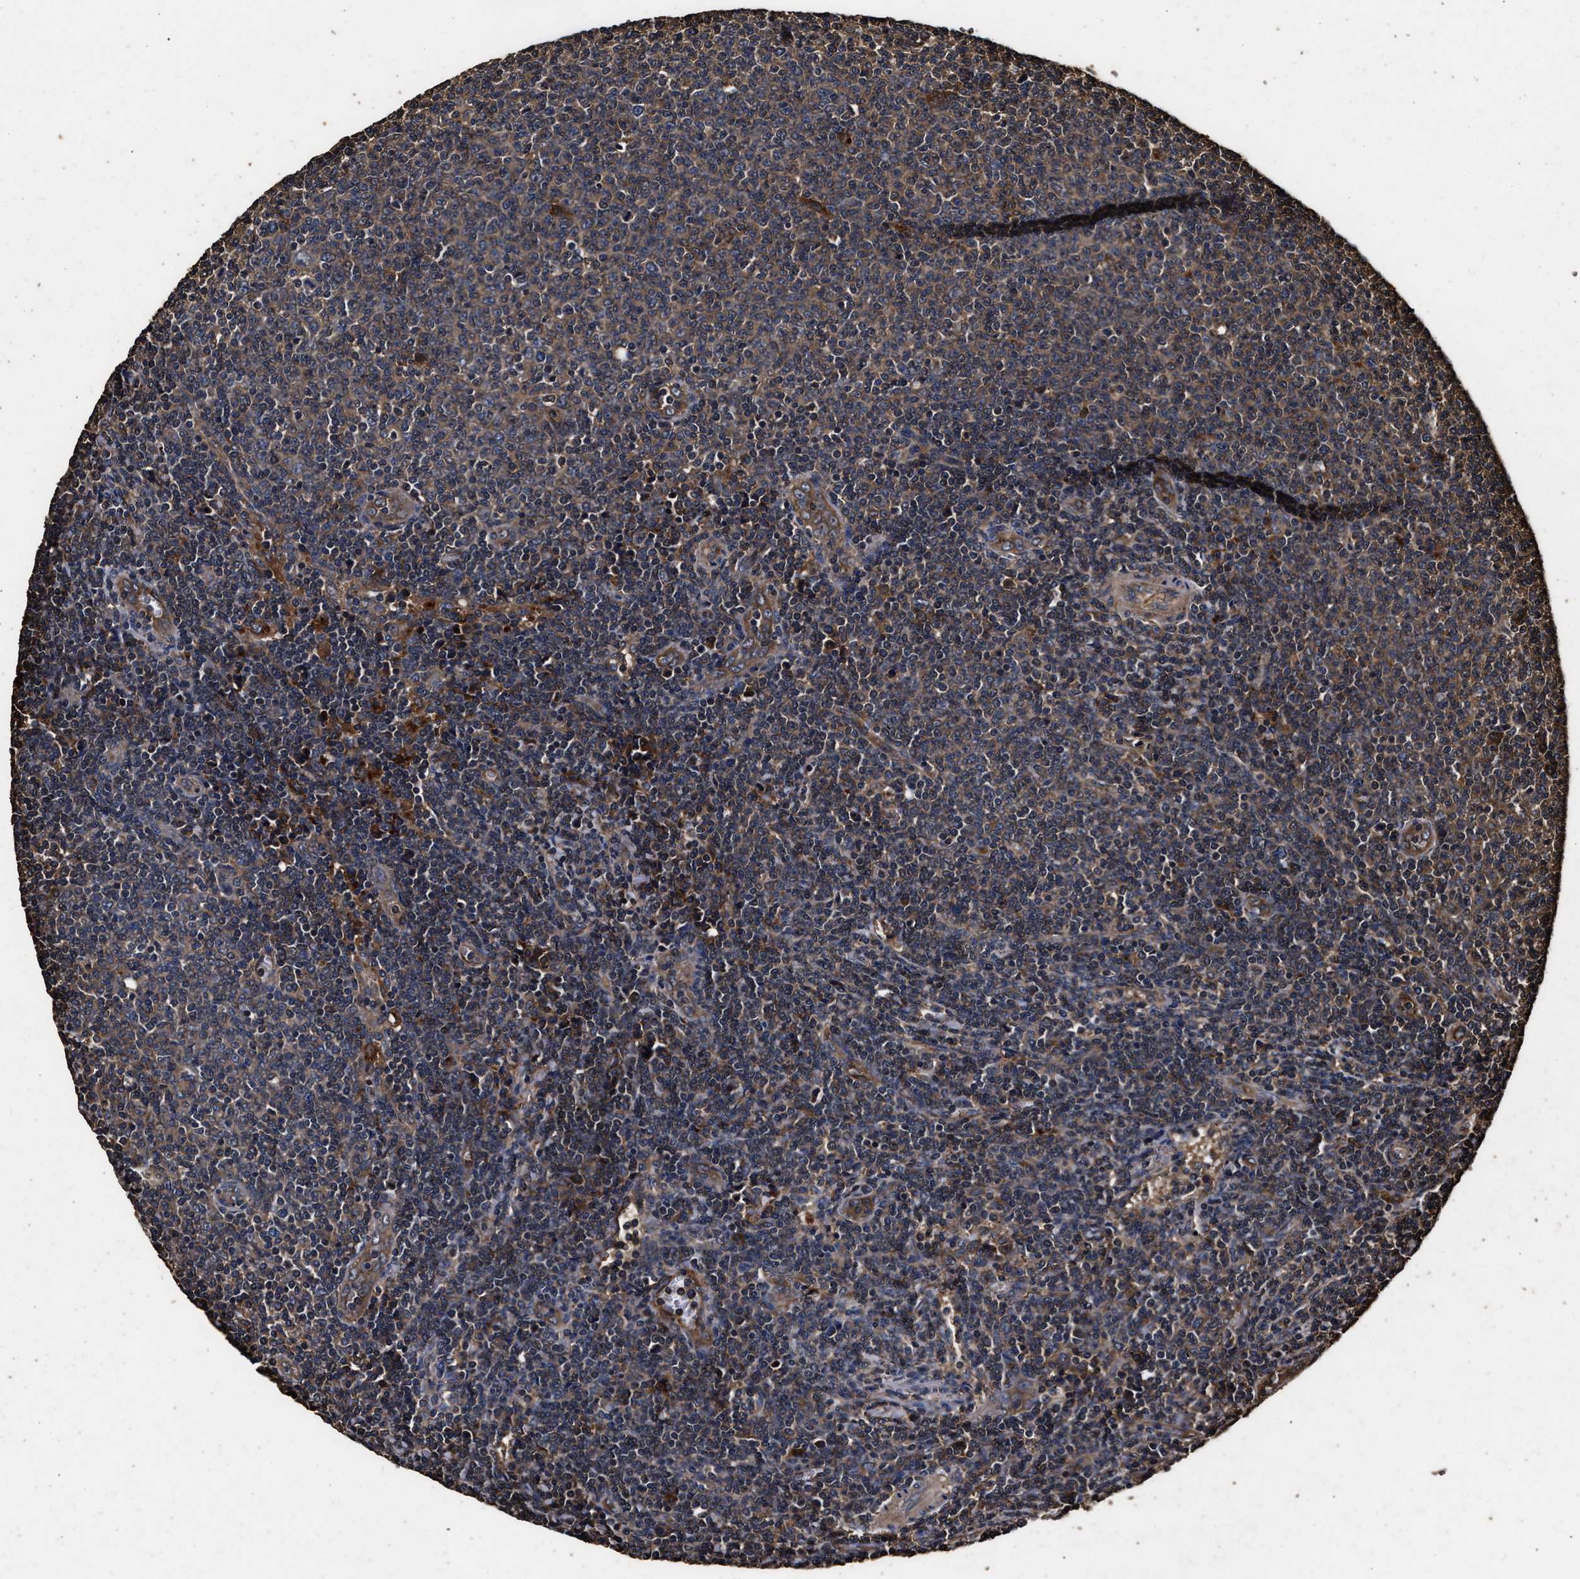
{"staining": {"intensity": "moderate", "quantity": "25%-75%", "location": "cytoplasmic/membranous"}, "tissue": "lymphoma", "cell_type": "Tumor cells", "image_type": "cancer", "snomed": [{"axis": "morphology", "description": "Malignant lymphoma, non-Hodgkin's type, Low grade"}, {"axis": "topography", "description": "Lymph node"}], "caption": "Lymphoma stained for a protein (brown) exhibits moderate cytoplasmic/membranous positive expression in approximately 25%-75% of tumor cells.", "gene": "KYAT1", "patient": {"sex": "male", "age": 66}}